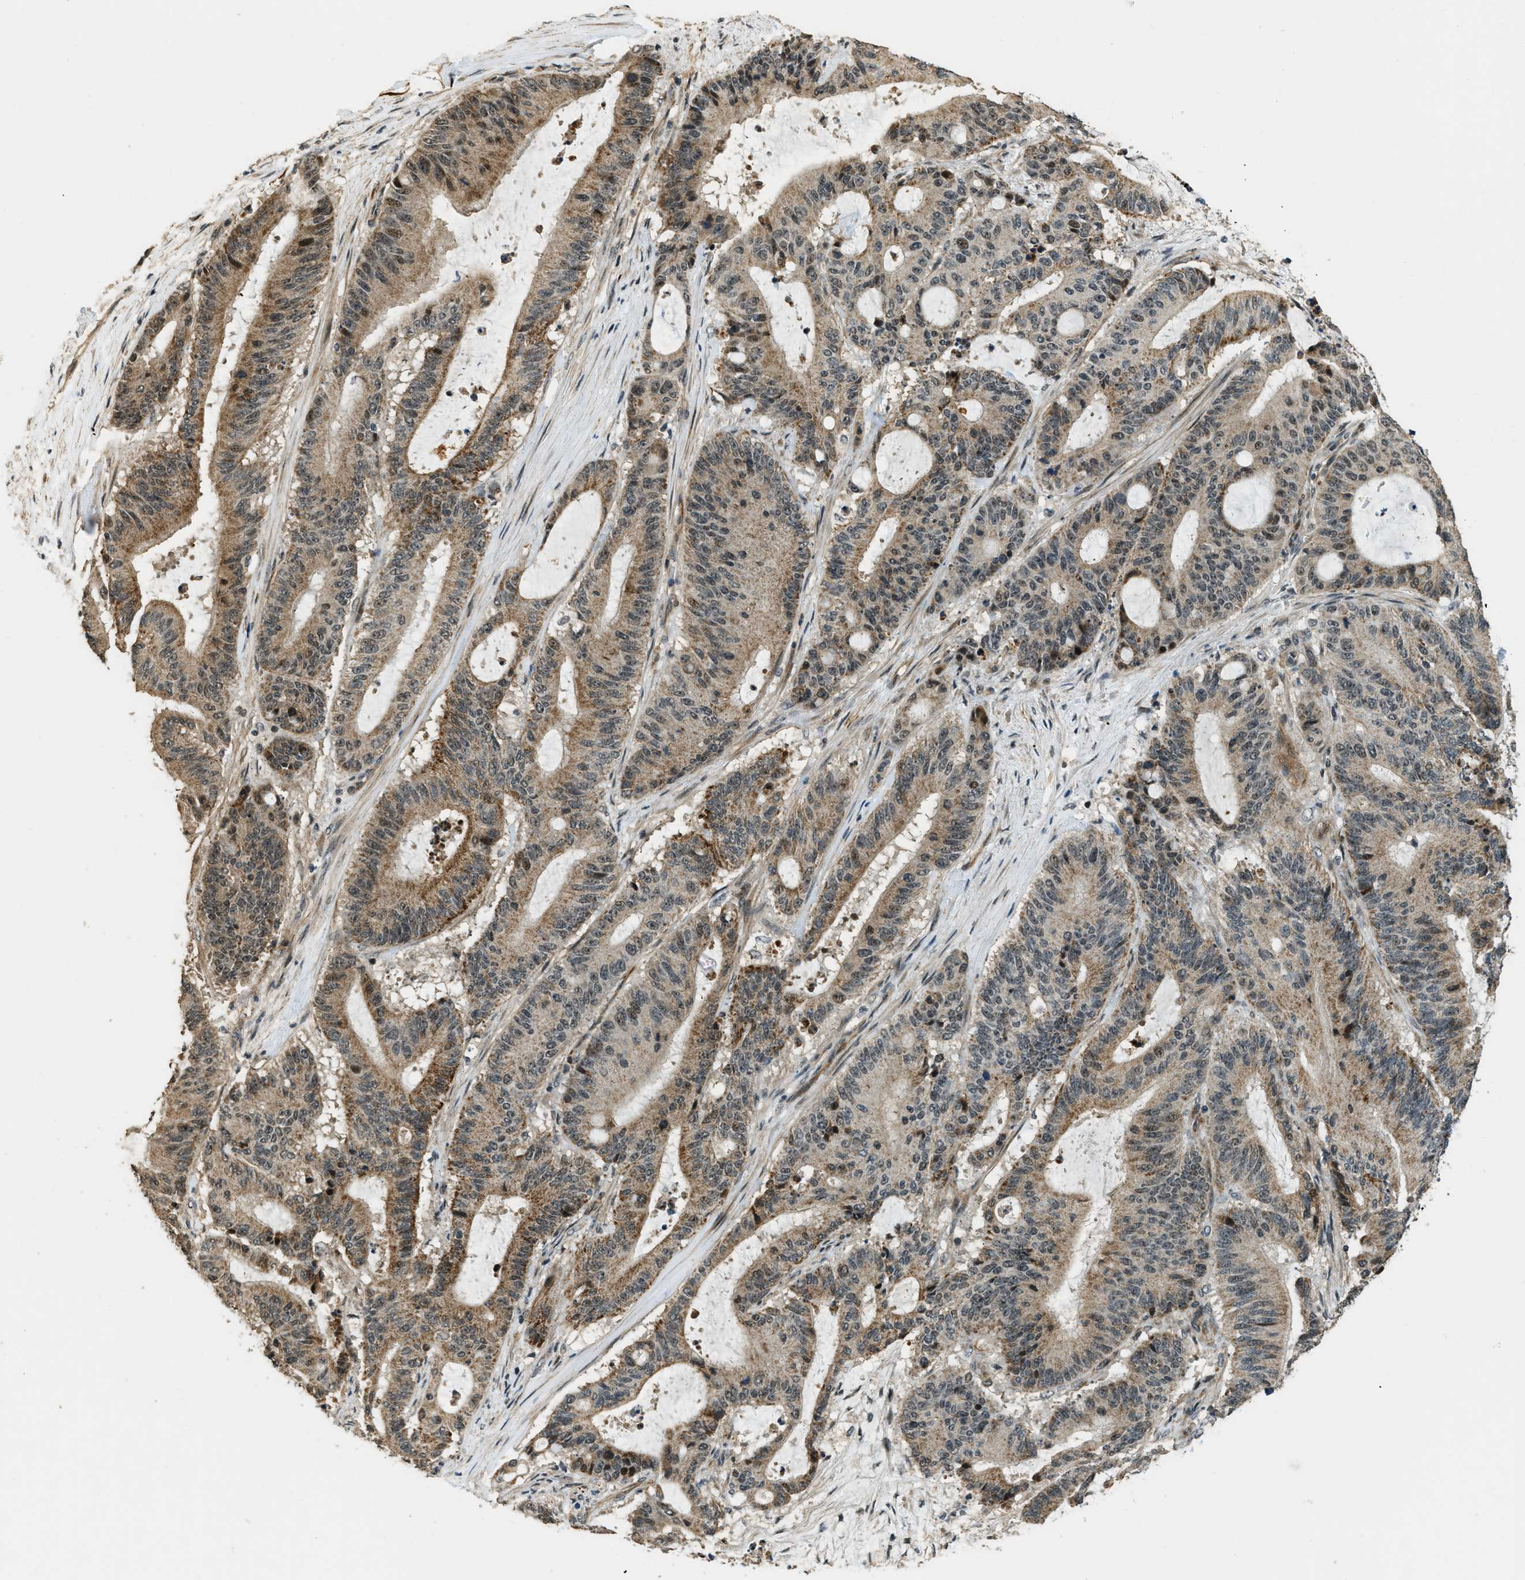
{"staining": {"intensity": "moderate", "quantity": ">75%", "location": "cytoplasmic/membranous,nuclear"}, "tissue": "liver cancer", "cell_type": "Tumor cells", "image_type": "cancer", "snomed": [{"axis": "morphology", "description": "Cholangiocarcinoma"}, {"axis": "topography", "description": "Liver"}], "caption": "Immunohistochemistry histopathology image of neoplastic tissue: human liver cholangiocarcinoma stained using immunohistochemistry (IHC) shows medium levels of moderate protein expression localized specifically in the cytoplasmic/membranous and nuclear of tumor cells, appearing as a cytoplasmic/membranous and nuclear brown color.", "gene": "MED21", "patient": {"sex": "female", "age": 73}}